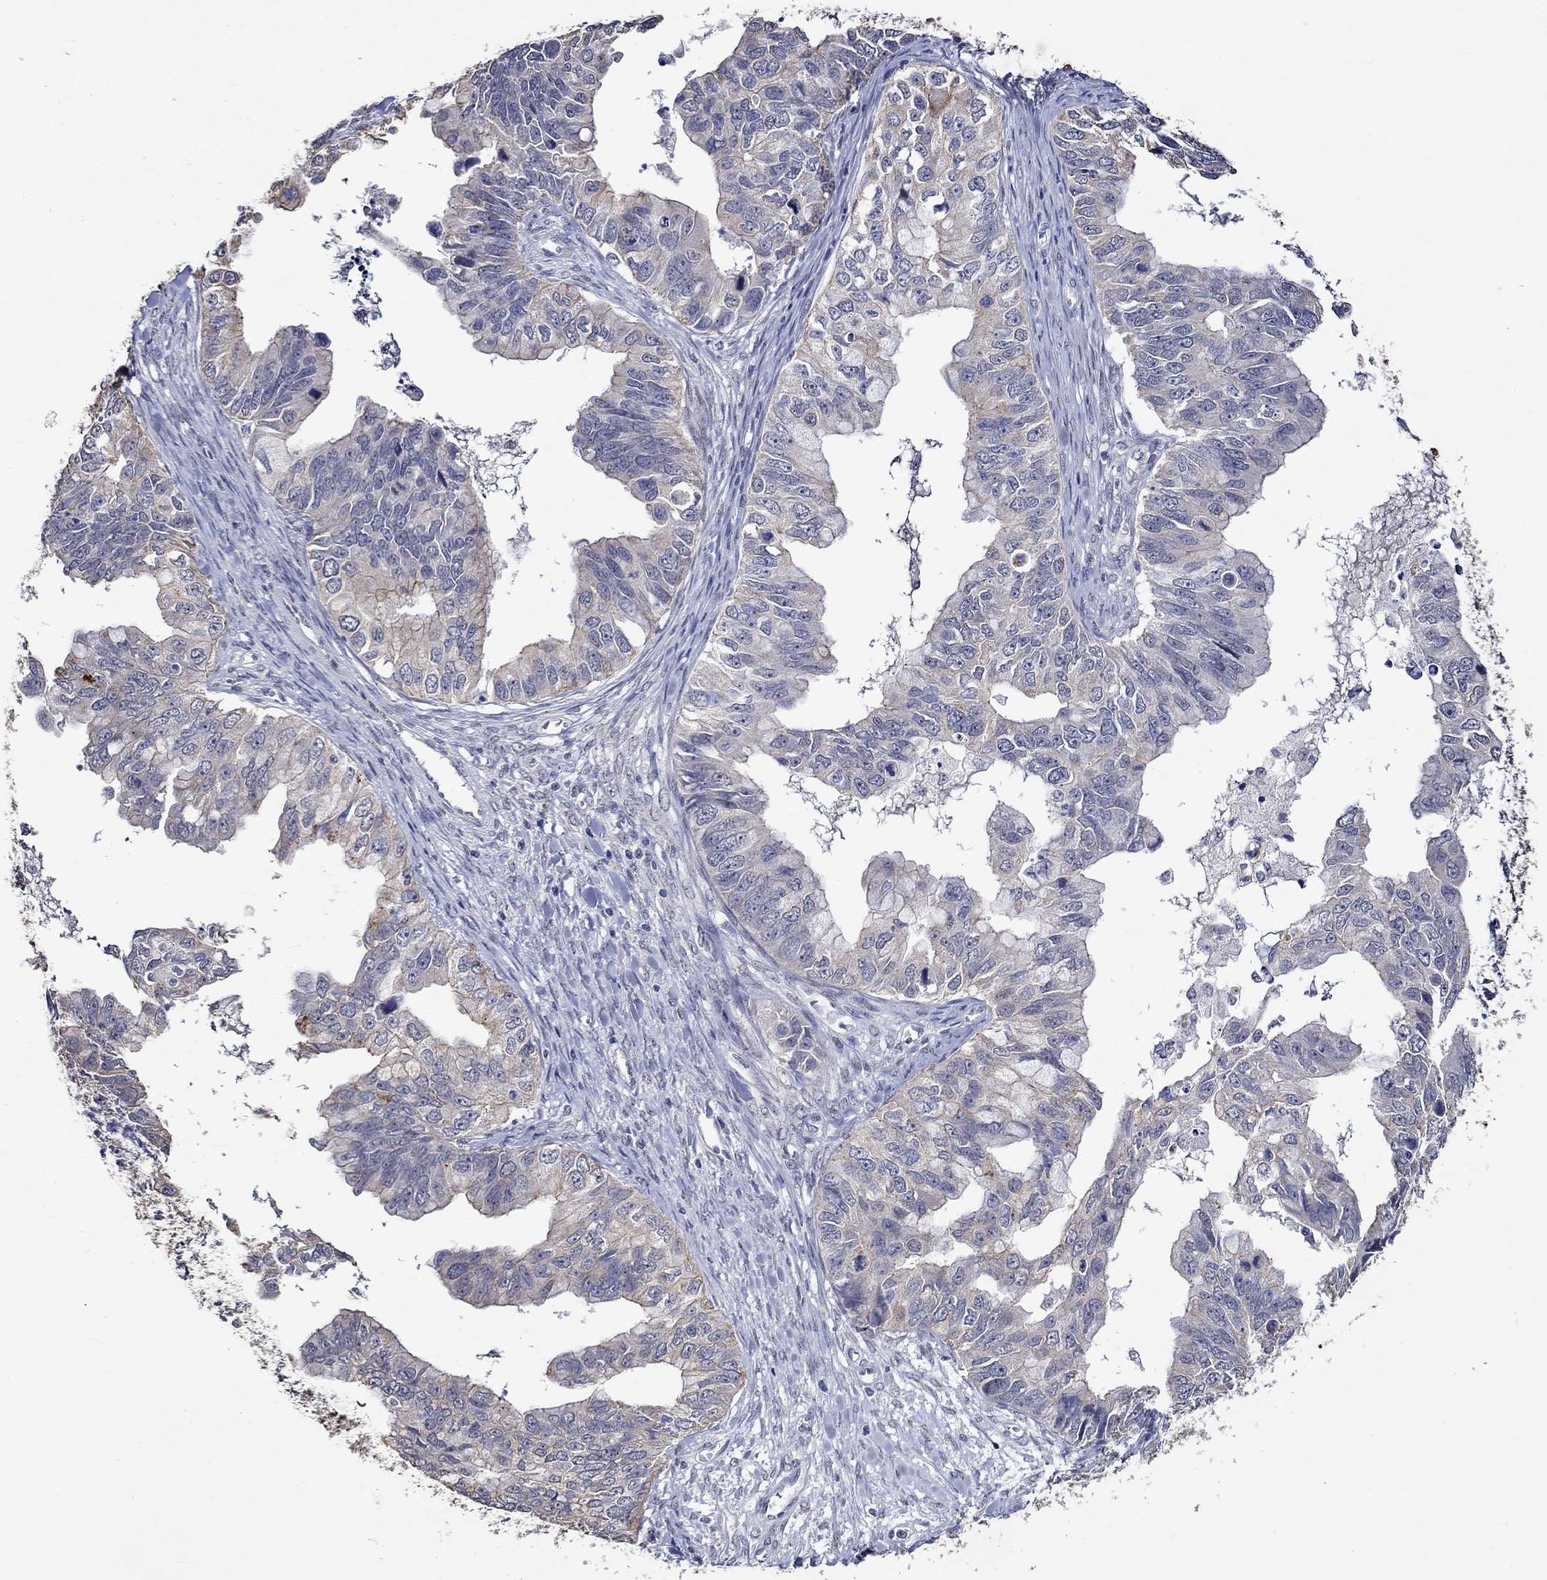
{"staining": {"intensity": "weak", "quantity": "<25%", "location": "cytoplasmic/membranous"}, "tissue": "ovarian cancer", "cell_type": "Tumor cells", "image_type": "cancer", "snomed": [{"axis": "morphology", "description": "Cystadenocarcinoma, mucinous, NOS"}, {"axis": "topography", "description": "Ovary"}], "caption": "Immunohistochemistry photomicrograph of neoplastic tissue: ovarian cancer stained with DAB shows no significant protein expression in tumor cells. (Stains: DAB immunohistochemistry (IHC) with hematoxylin counter stain, Microscopy: brightfield microscopy at high magnification).", "gene": "DDX3Y", "patient": {"sex": "female", "age": 76}}